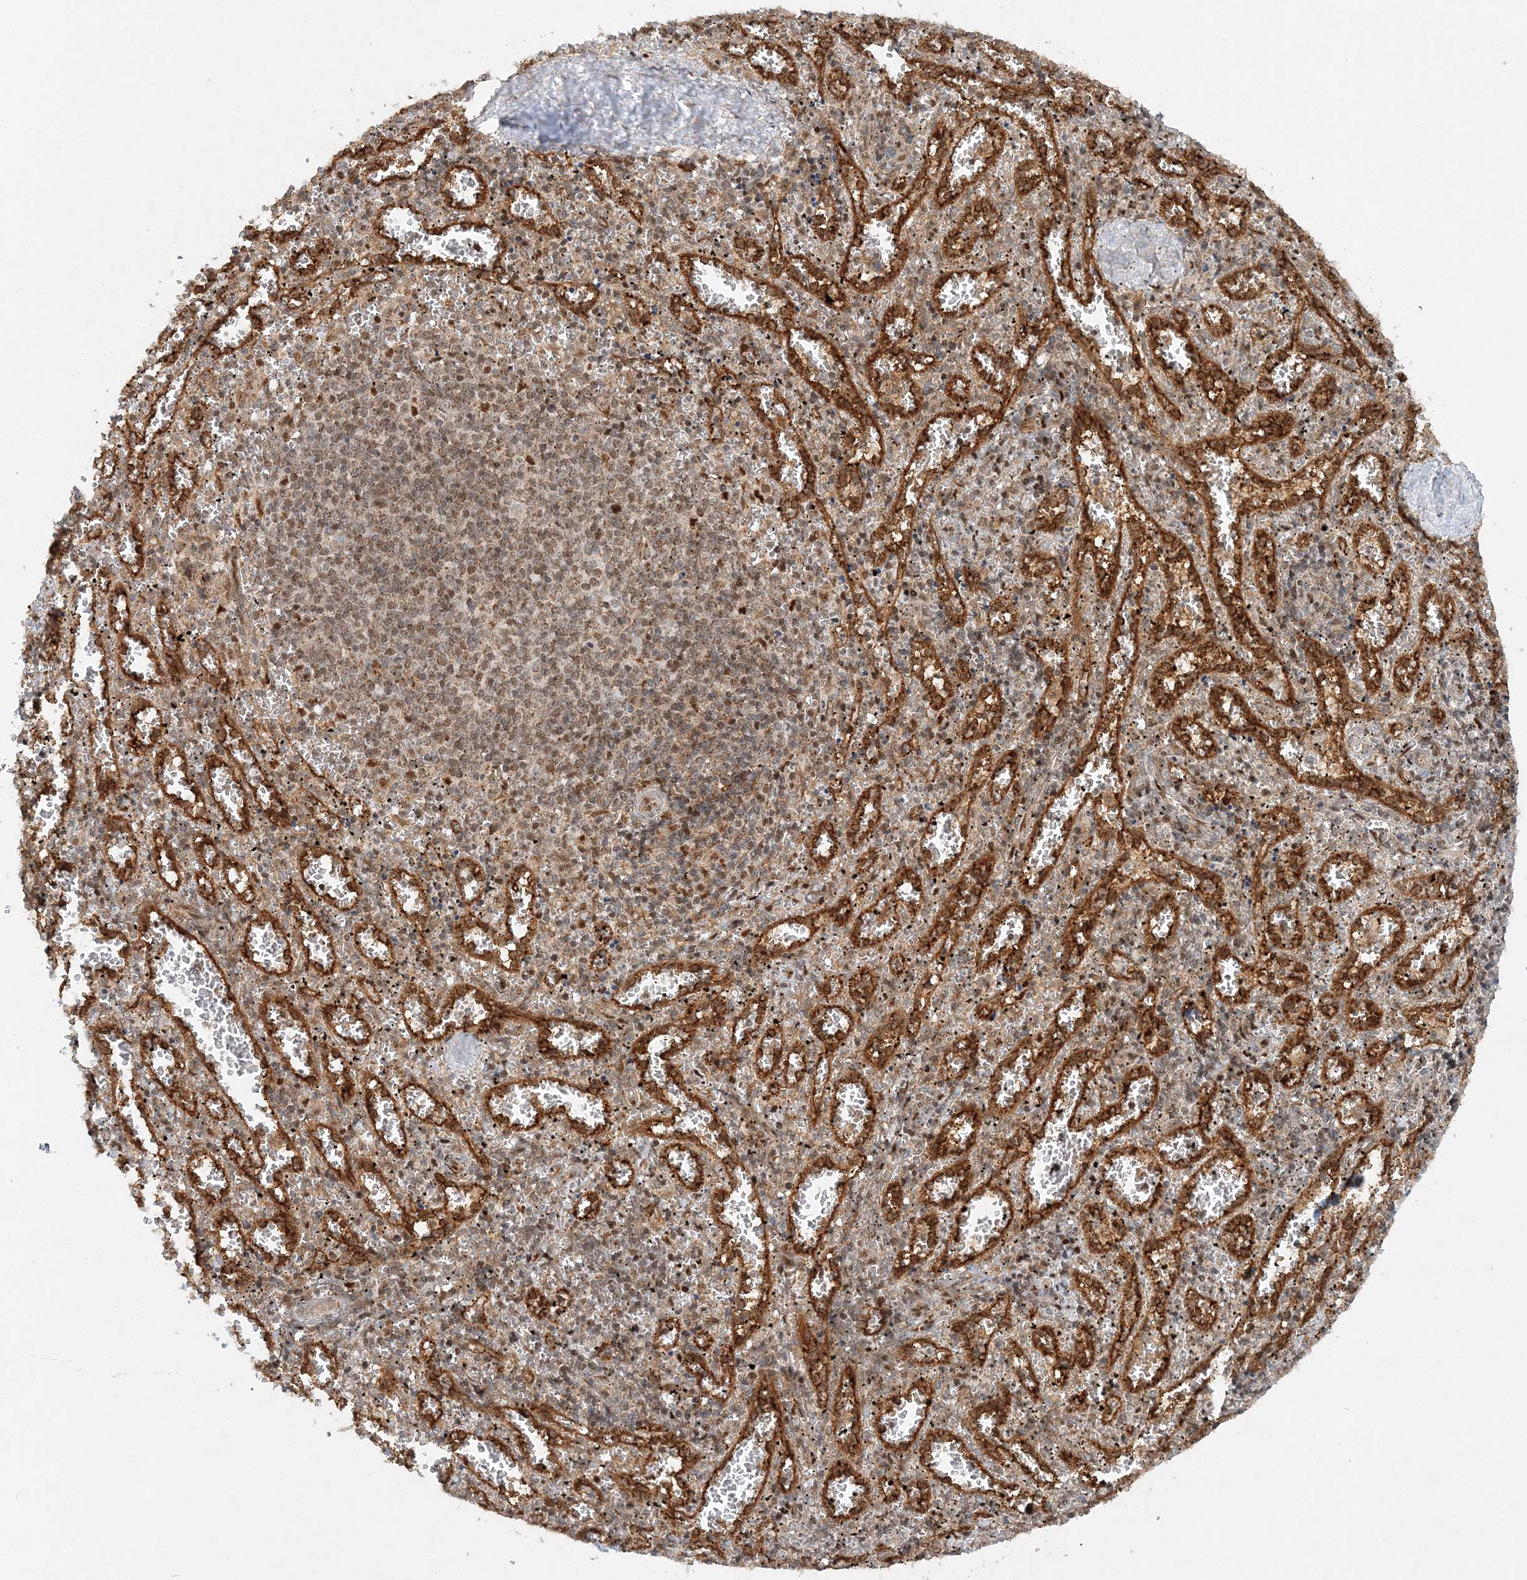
{"staining": {"intensity": "weak", "quantity": "<25%", "location": "cytoplasmic/membranous,nuclear"}, "tissue": "spleen", "cell_type": "Cells in red pulp", "image_type": "normal", "snomed": [{"axis": "morphology", "description": "Normal tissue, NOS"}, {"axis": "topography", "description": "Spleen"}], "caption": "This is a histopathology image of IHC staining of unremarkable spleen, which shows no positivity in cells in red pulp.", "gene": "RAB11FIP2", "patient": {"sex": "male", "age": 11}}